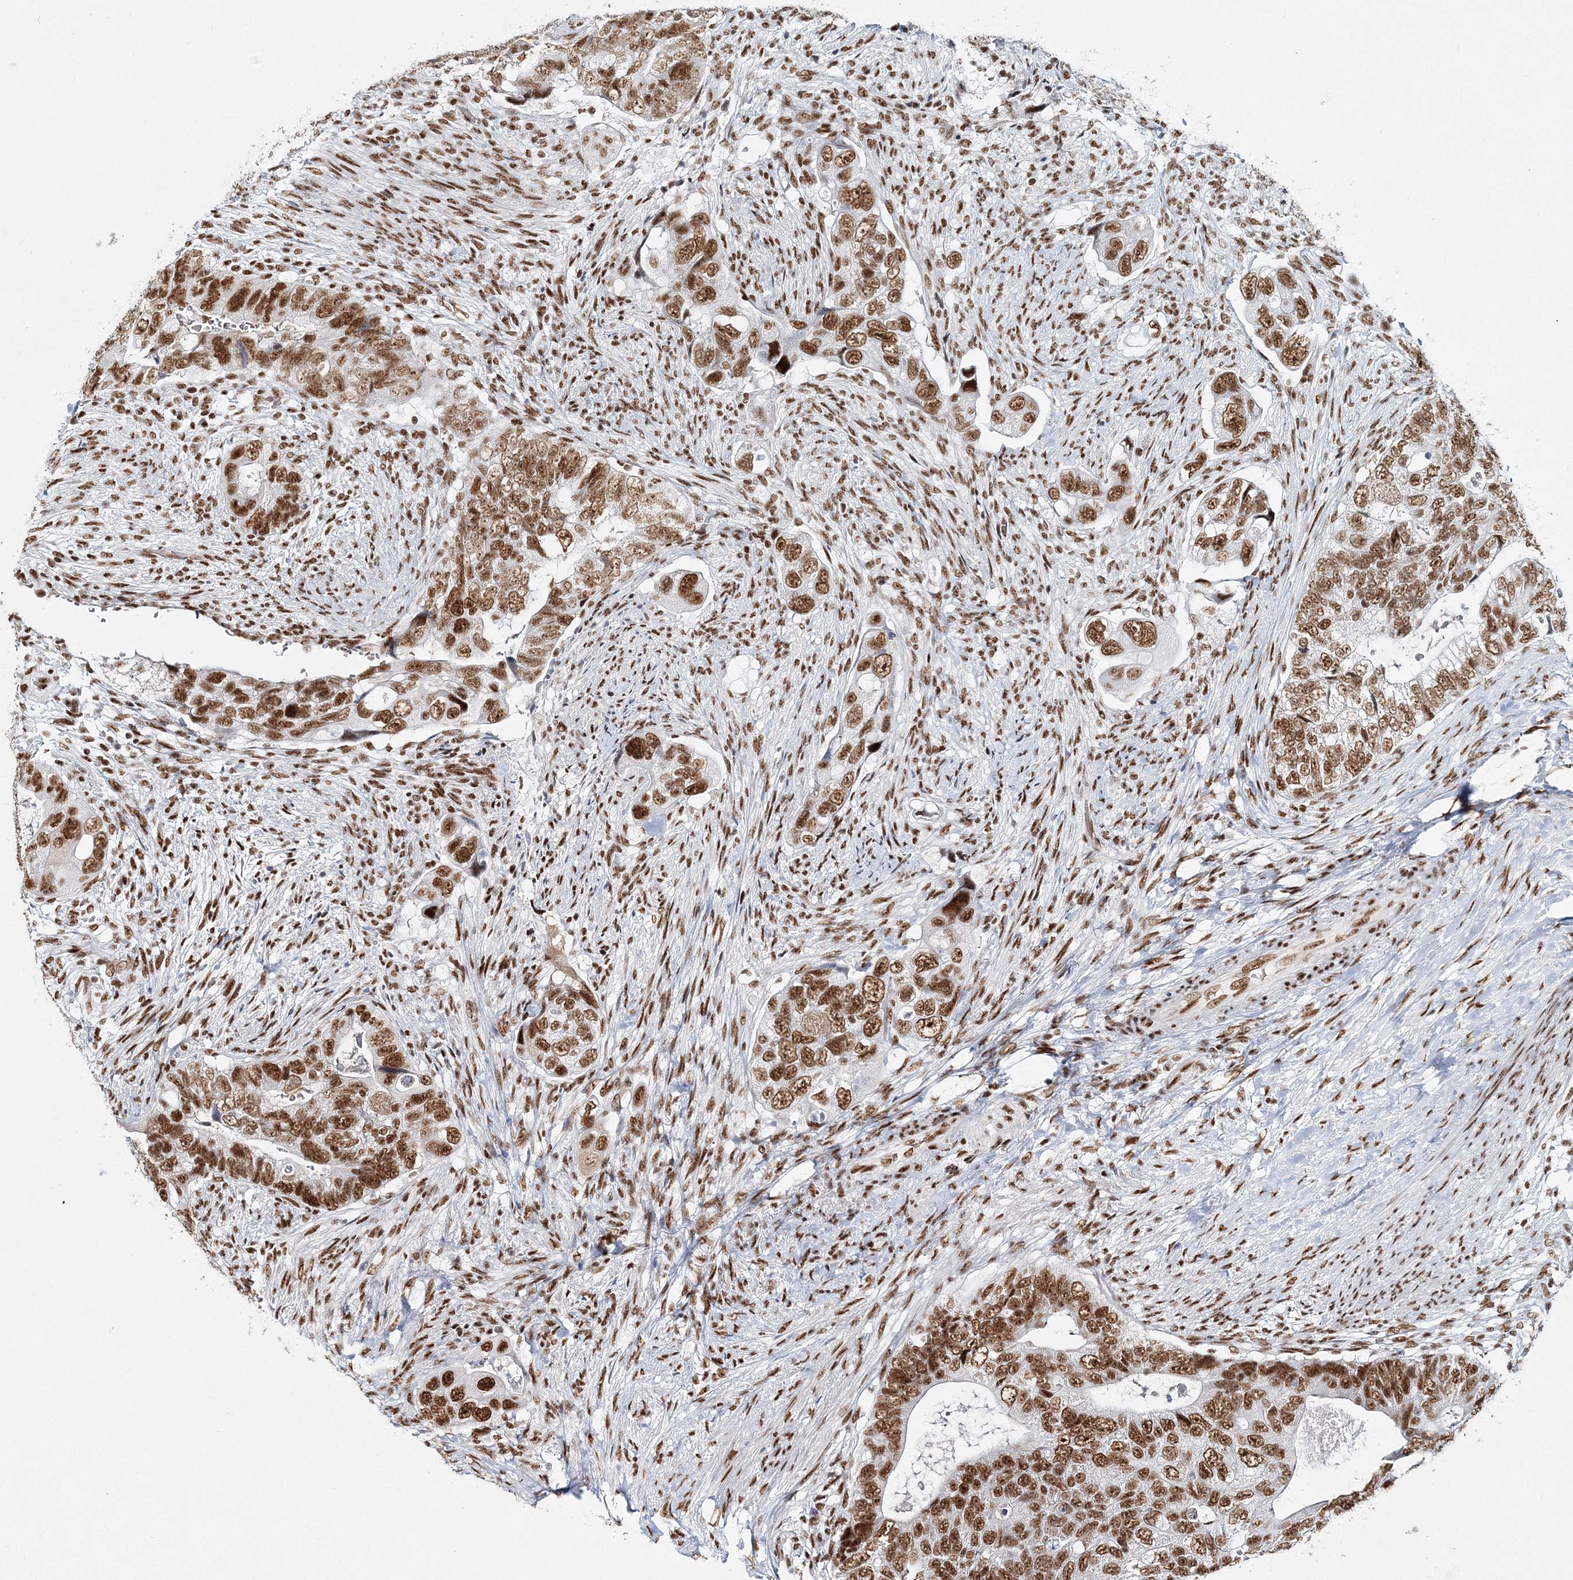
{"staining": {"intensity": "moderate", "quantity": ">75%", "location": "nuclear"}, "tissue": "colorectal cancer", "cell_type": "Tumor cells", "image_type": "cancer", "snomed": [{"axis": "morphology", "description": "Adenocarcinoma, NOS"}, {"axis": "topography", "description": "Rectum"}], "caption": "Moderate nuclear protein expression is seen in about >75% of tumor cells in colorectal cancer. (DAB (3,3'-diaminobenzidine) = brown stain, brightfield microscopy at high magnification).", "gene": "QRICH1", "patient": {"sex": "male", "age": 63}}